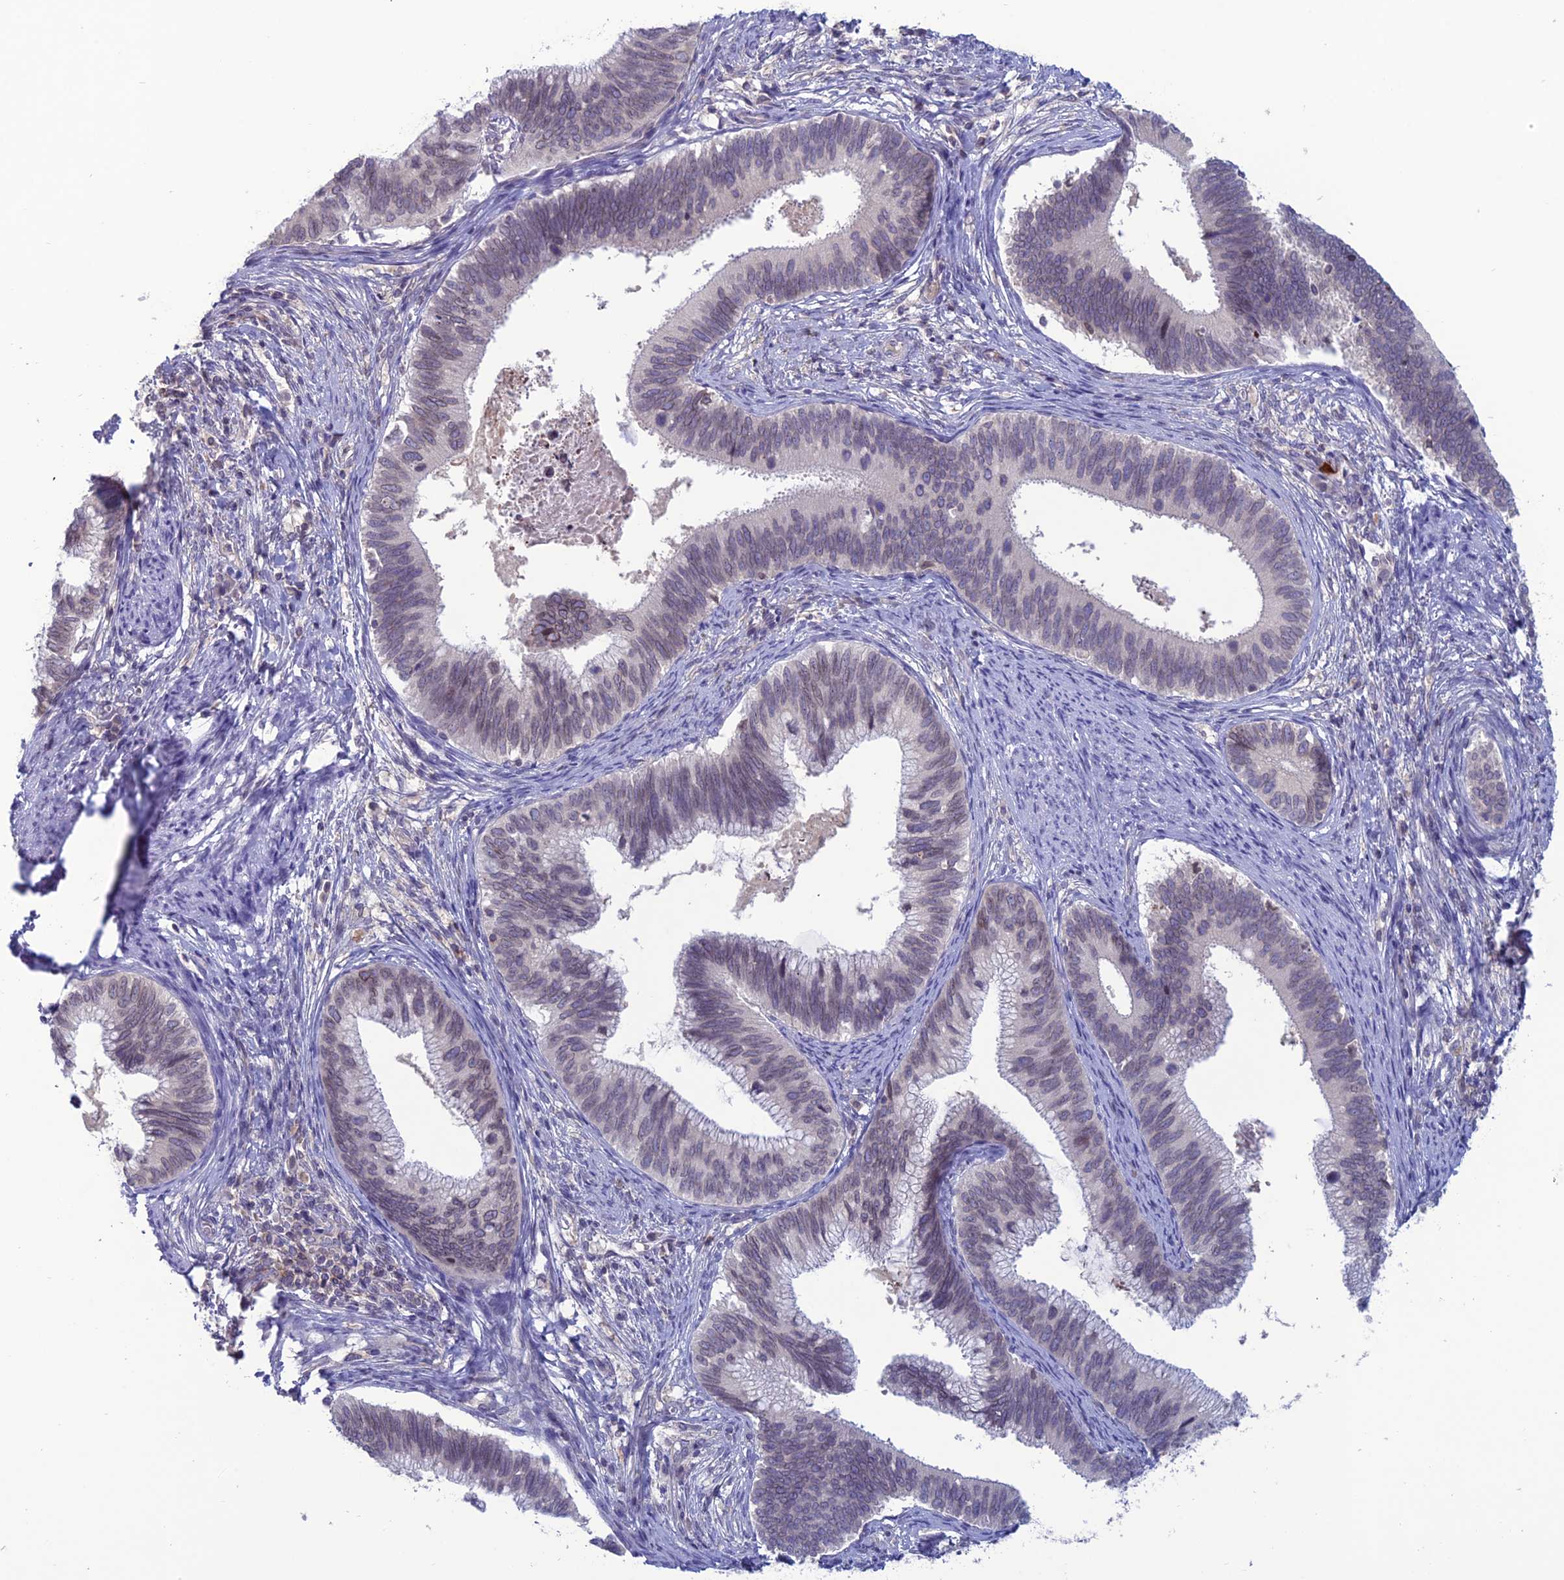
{"staining": {"intensity": "weak", "quantity": "<25%", "location": "cytoplasmic/membranous,nuclear"}, "tissue": "cervical cancer", "cell_type": "Tumor cells", "image_type": "cancer", "snomed": [{"axis": "morphology", "description": "Adenocarcinoma, NOS"}, {"axis": "topography", "description": "Cervix"}], "caption": "Tumor cells are negative for protein expression in human cervical cancer (adenocarcinoma).", "gene": "WDR46", "patient": {"sex": "female", "age": 42}}